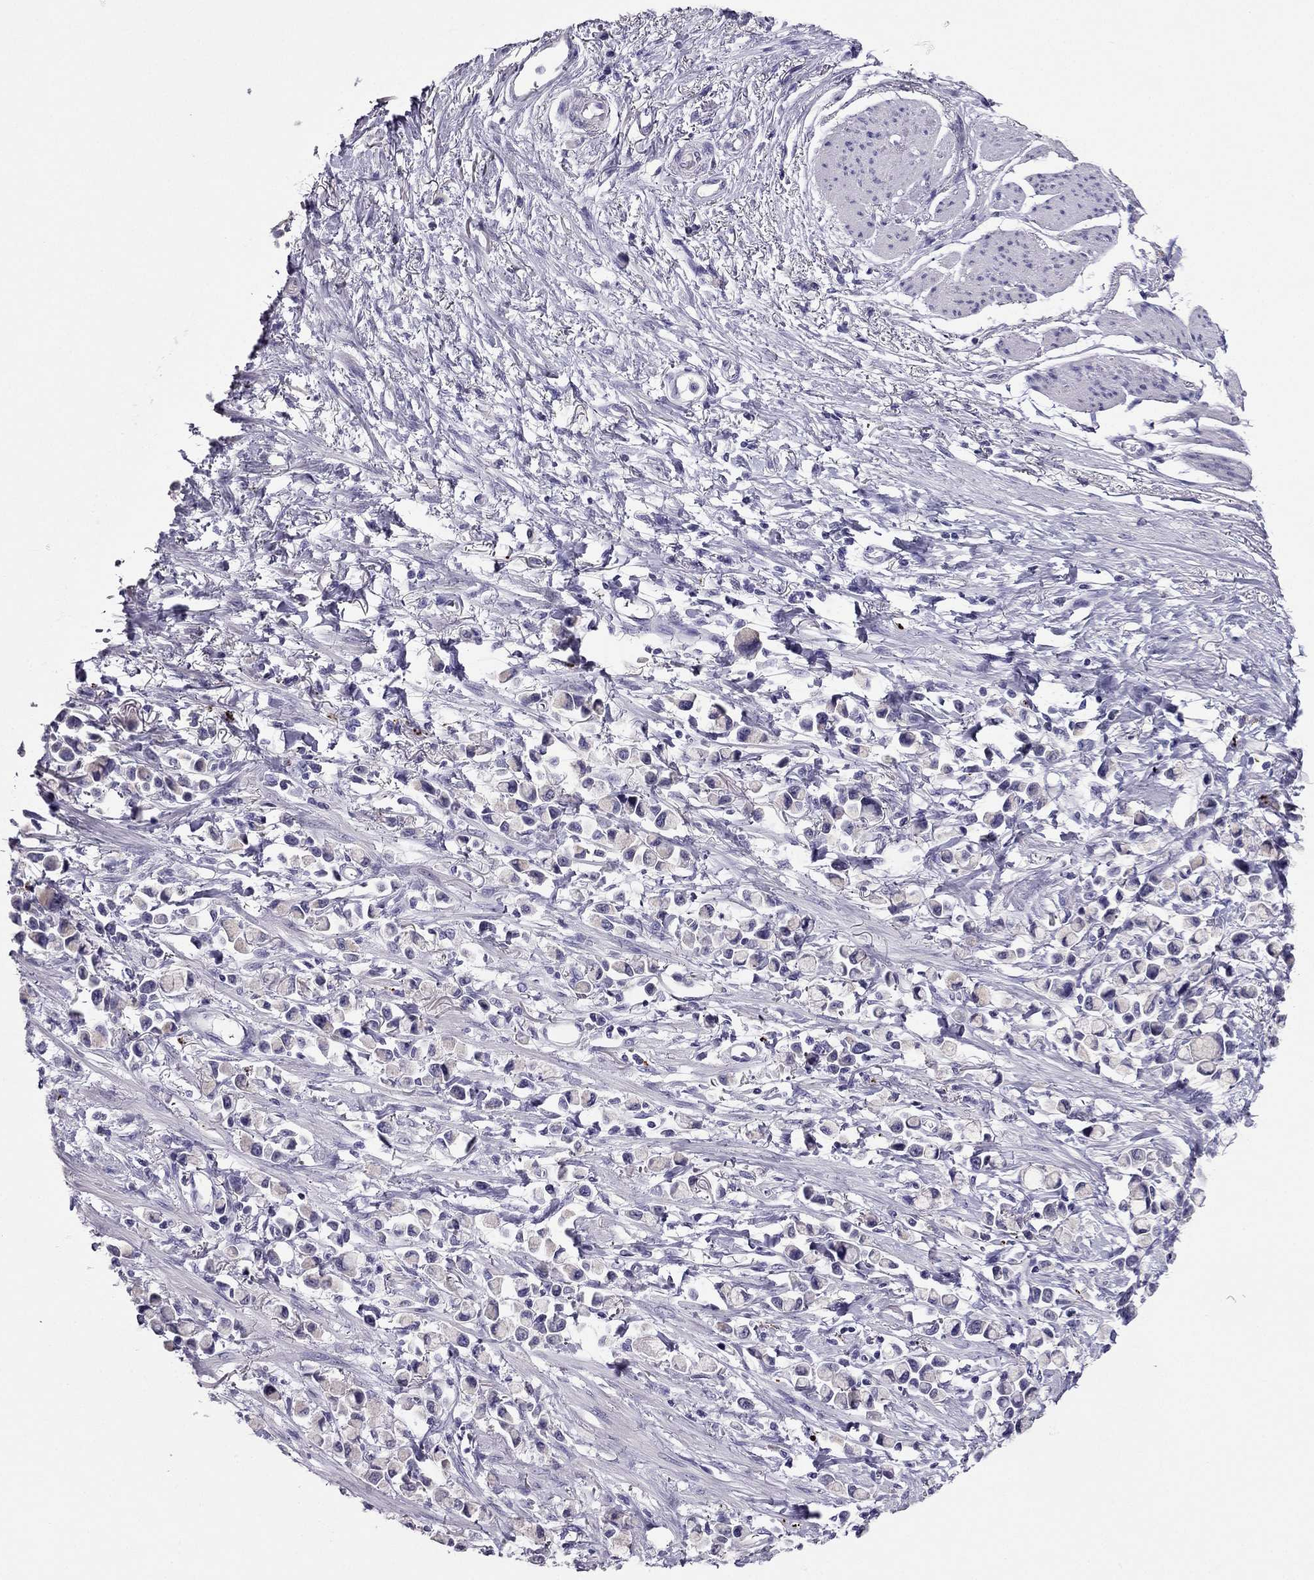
{"staining": {"intensity": "negative", "quantity": "none", "location": "none"}, "tissue": "stomach cancer", "cell_type": "Tumor cells", "image_type": "cancer", "snomed": [{"axis": "morphology", "description": "Adenocarcinoma, NOS"}, {"axis": "topography", "description": "Stomach"}], "caption": "Immunohistochemical staining of stomach cancer (adenocarcinoma) displays no significant expression in tumor cells.", "gene": "PDE6A", "patient": {"sex": "female", "age": 81}}